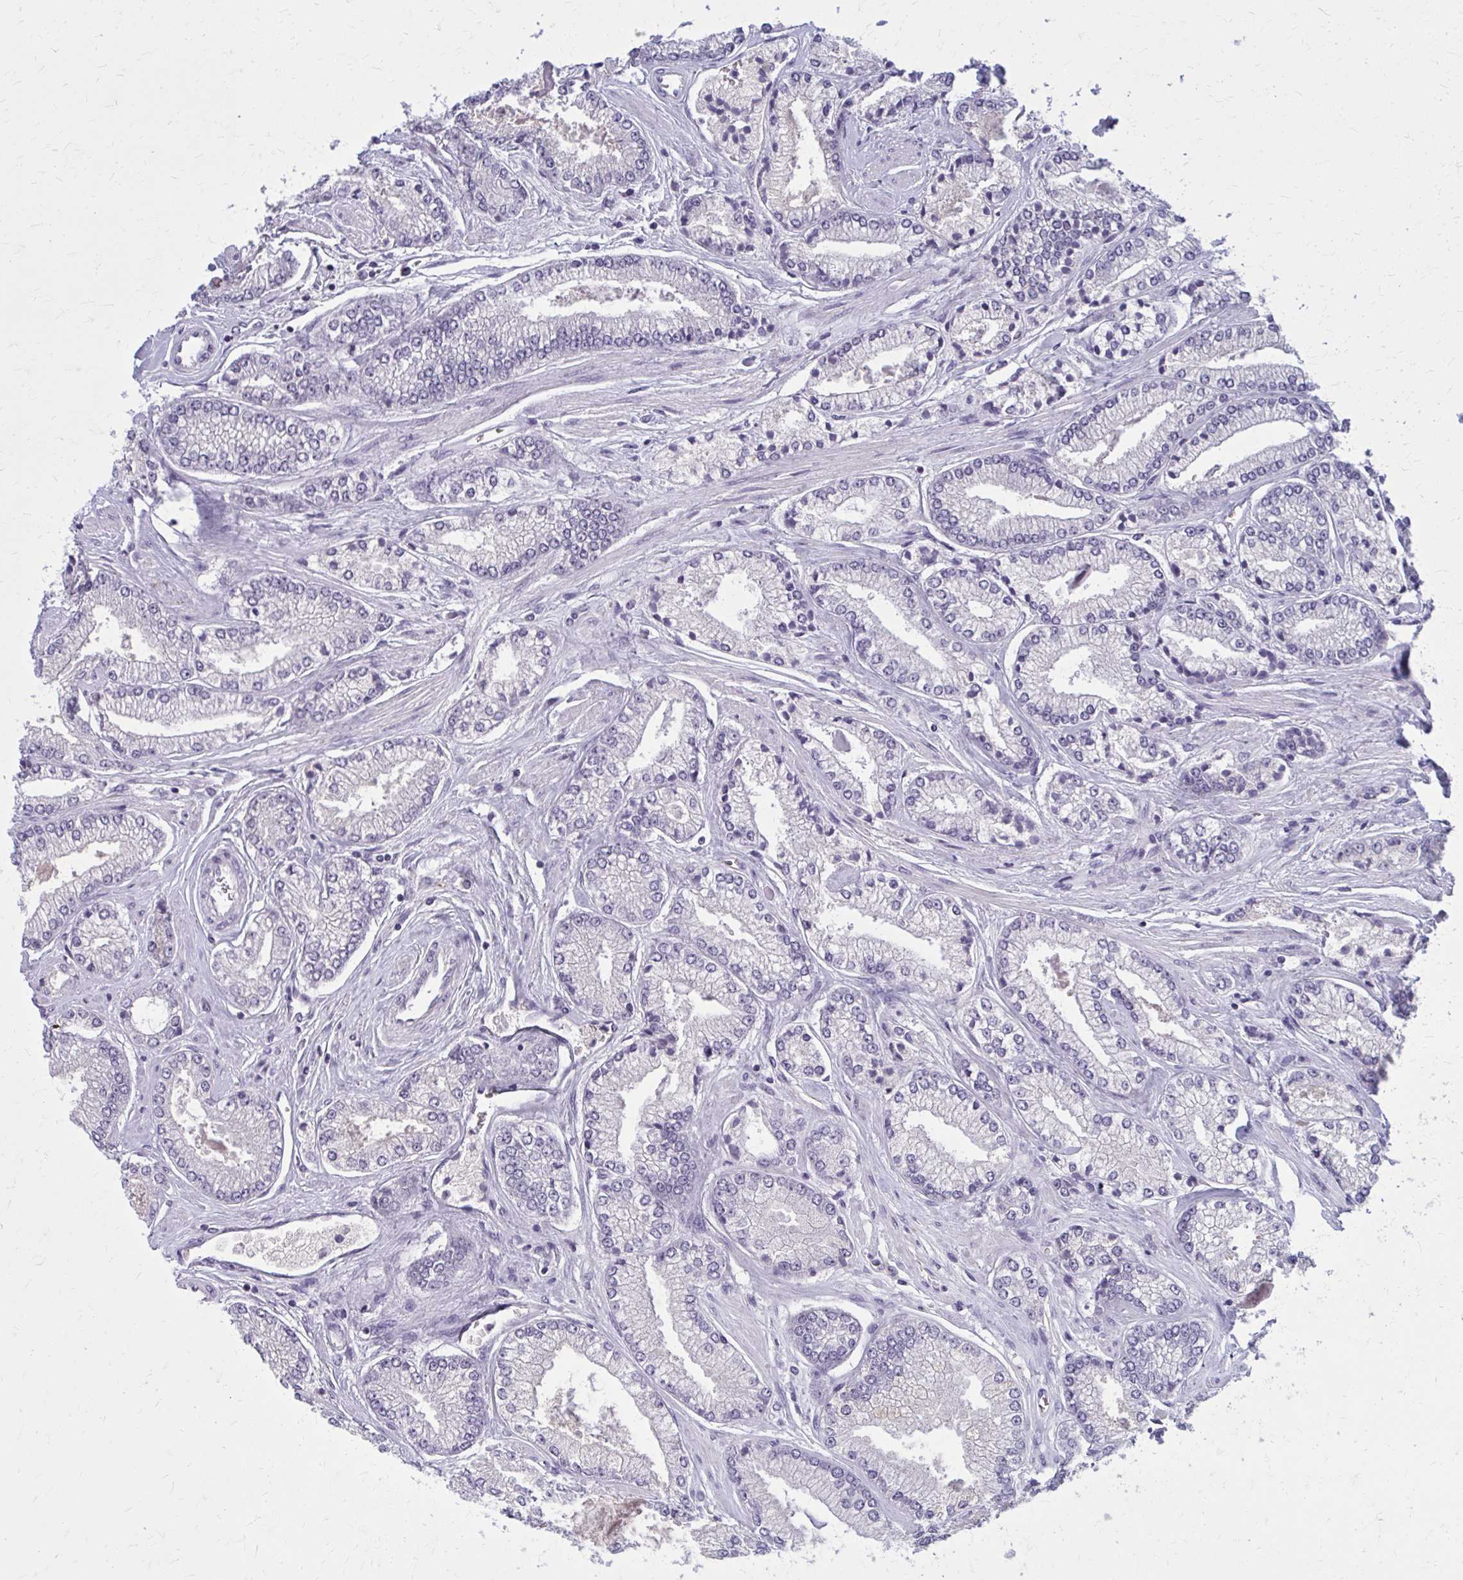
{"staining": {"intensity": "negative", "quantity": "none", "location": "none"}, "tissue": "prostate cancer", "cell_type": "Tumor cells", "image_type": "cancer", "snomed": [{"axis": "morphology", "description": "Adenocarcinoma, Low grade"}, {"axis": "topography", "description": "Prostate"}], "caption": "Immunohistochemistry (IHC) histopathology image of neoplastic tissue: human prostate cancer (adenocarcinoma (low-grade)) stained with DAB shows no significant protein expression in tumor cells.", "gene": "OR4A47", "patient": {"sex": "male", "age": 67}}